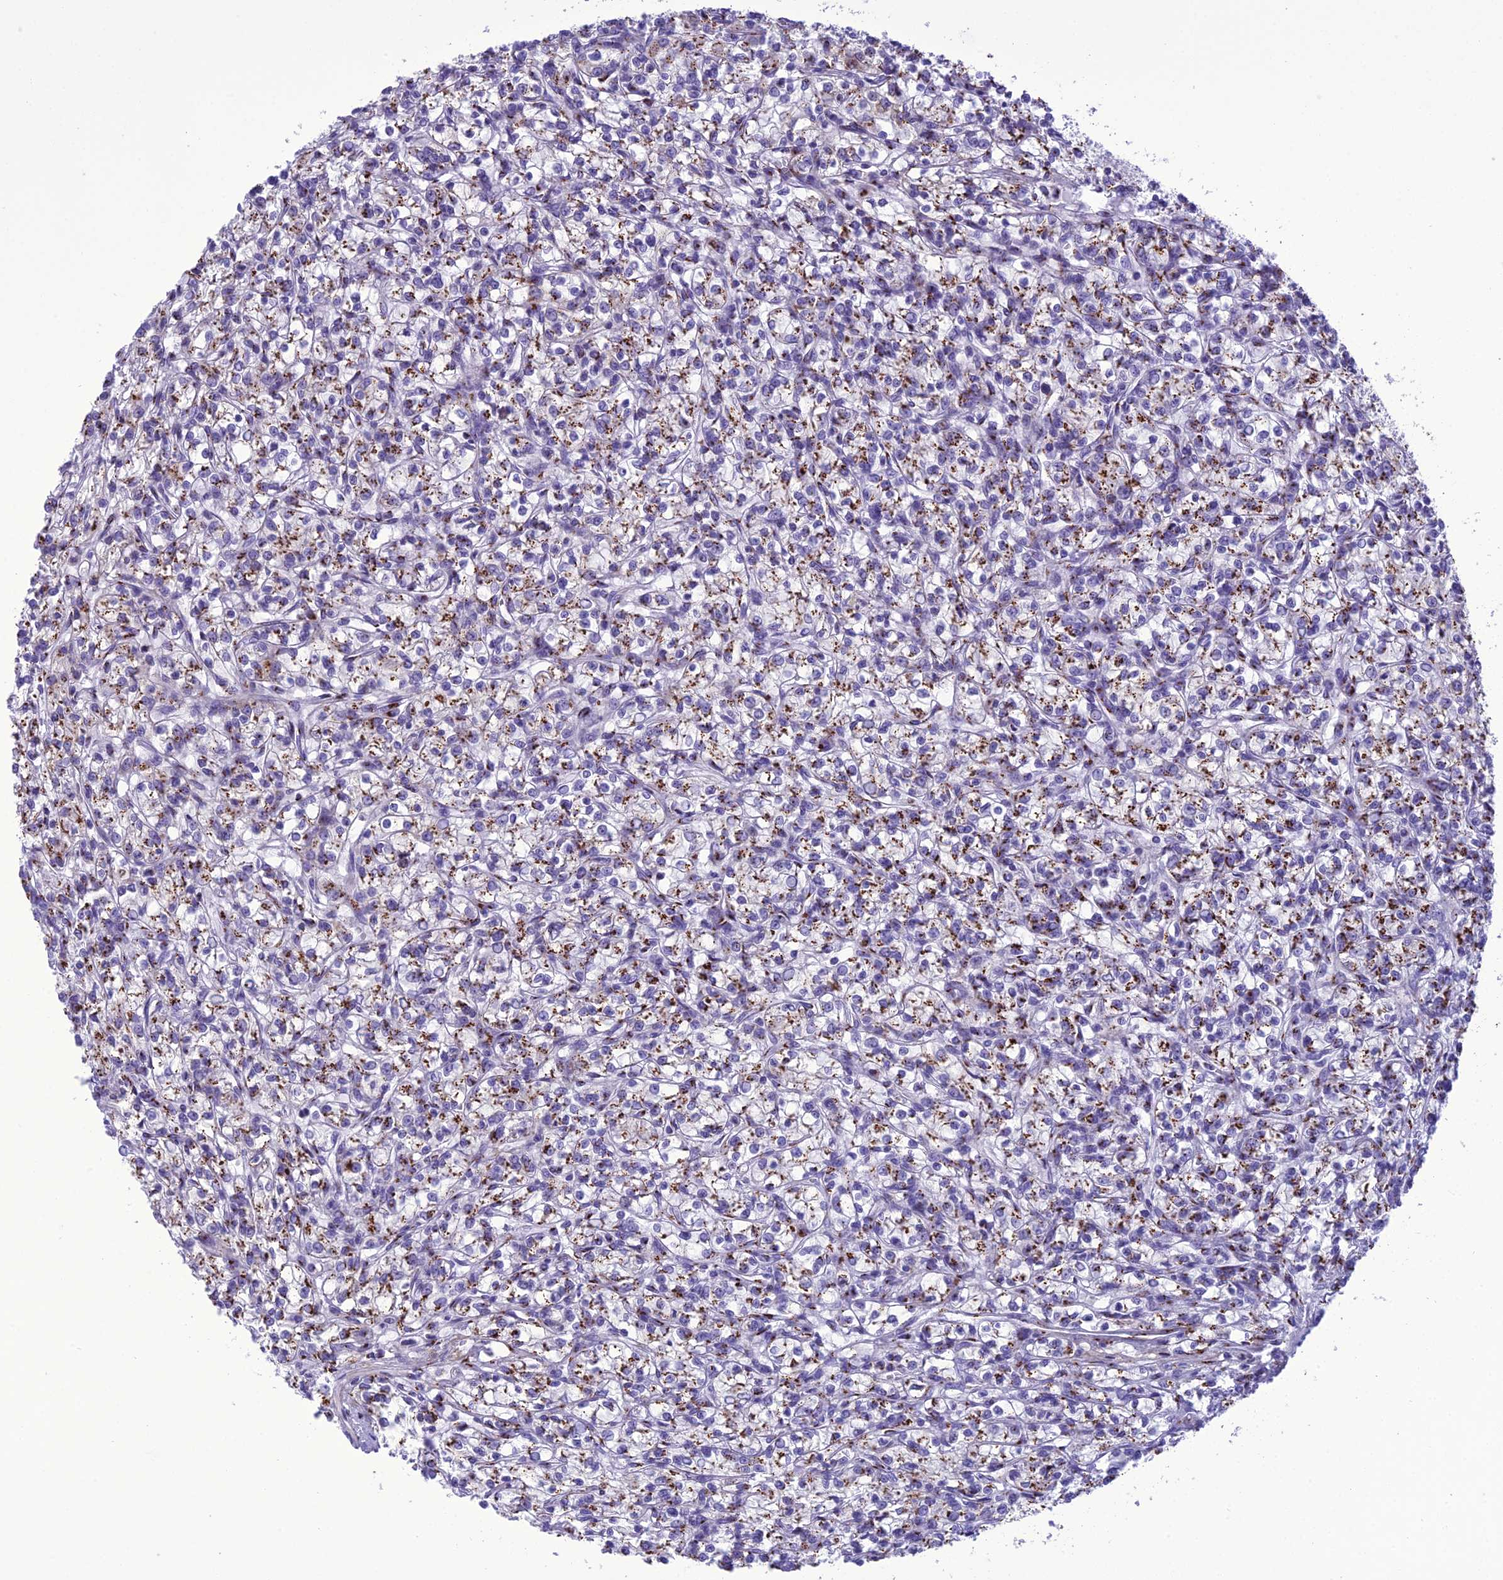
{"staining": {"intensity": "moderate", "quantity": ">75%", "location": "cytoplasmic/membranous"}, "tissue": "renal cancer", "cell_type": "Tumor cells", "image_type": "cancer", "snomed": [{"axis": "morphology", "description": "Adenocarcinoma, NOS"}, {"axis": "topography", "description": "Kidney"}], "caption": "A high-resolution image shows immunohistochemistry (IHC) staining of renal cancer (adenocarcinoma), which shows moderate cytoplasmic/membranous positivity in about >75% of tumor cells. (DAB (3,3'-diaminobenzidine) = brown stain, brightfield microscopy at high magnification).", "gene": "GOLM2", "patient": {"sex": "female", "age": 59}}